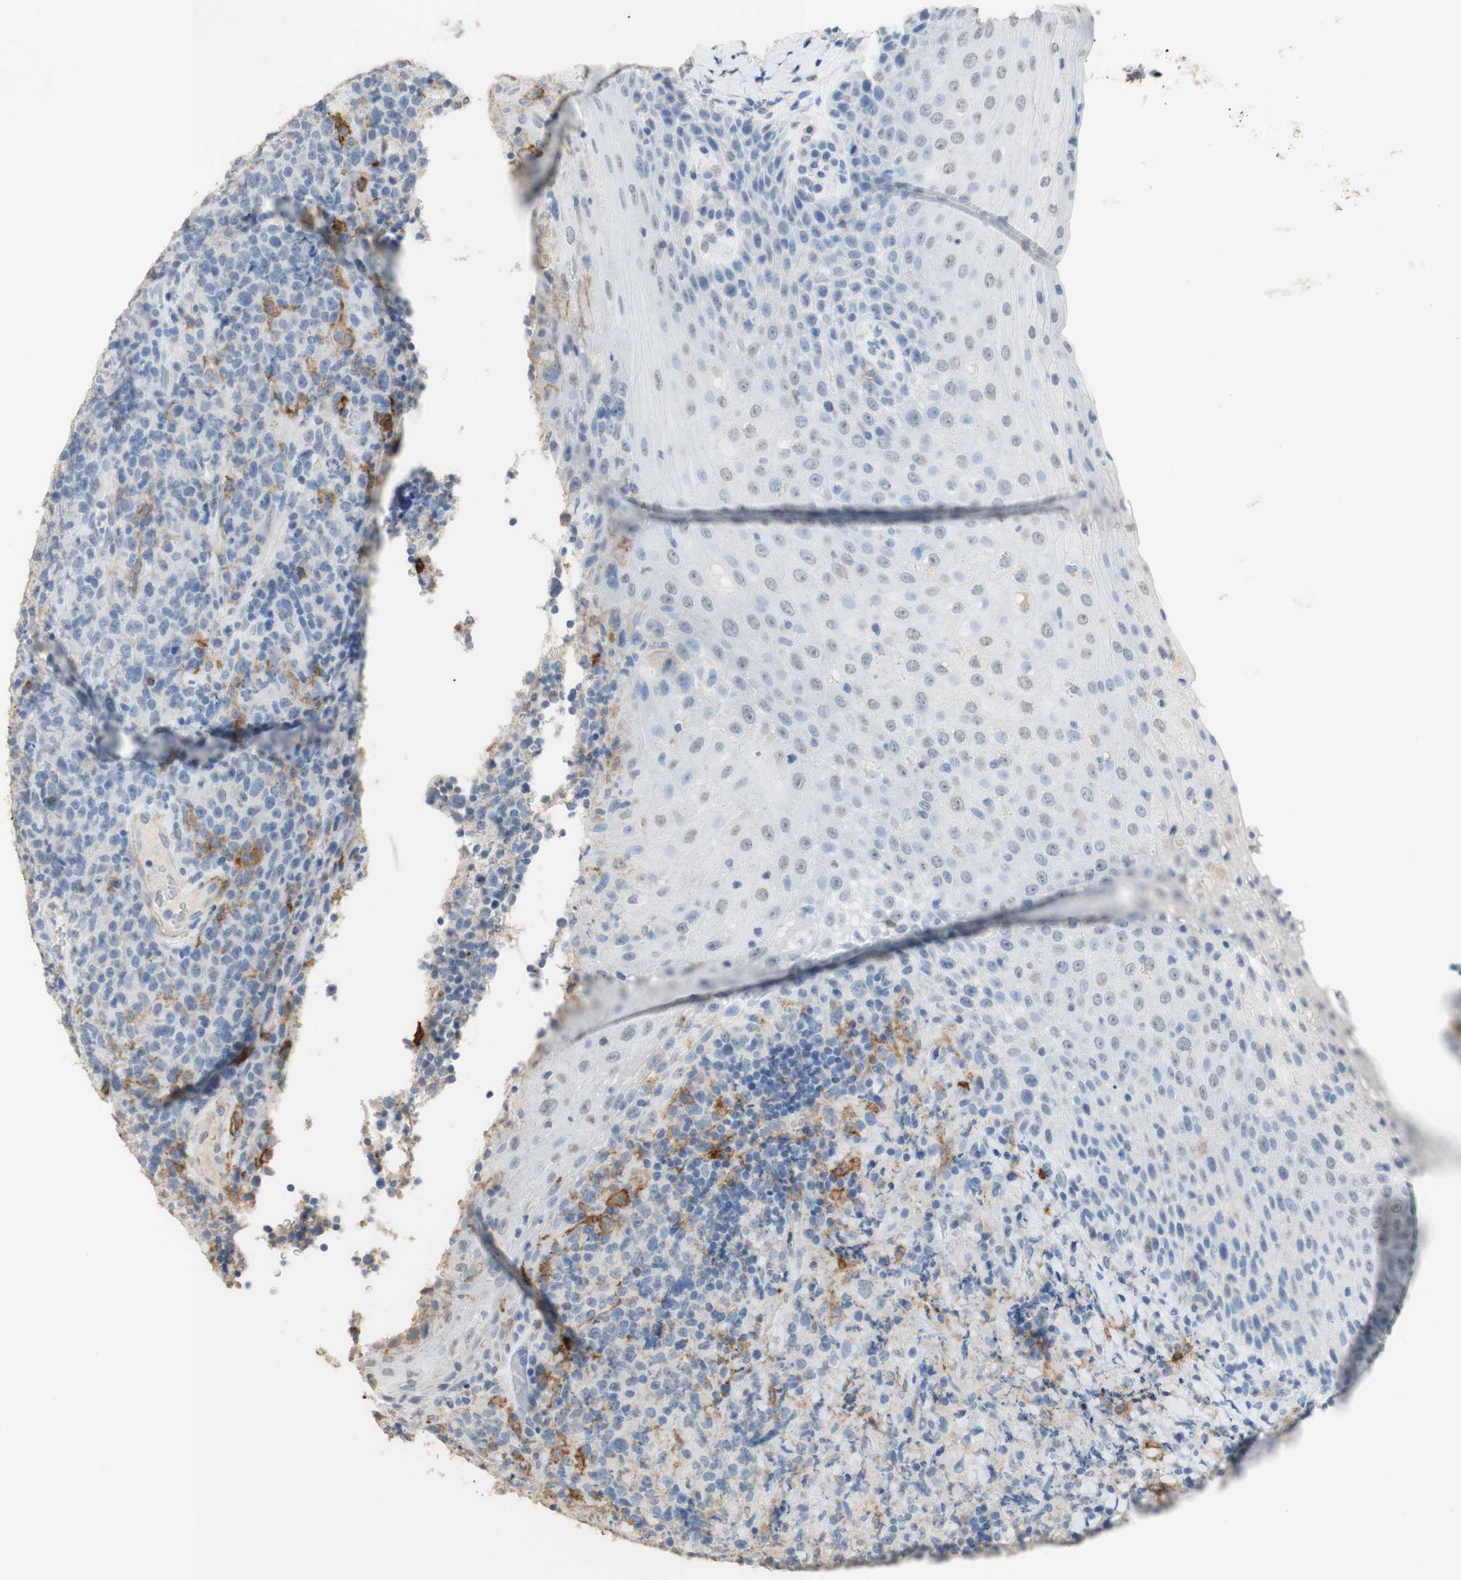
{"staining": {"intensity": "negative", "quantity": "none", "location": "none"}, "tissue": "lymphoma", "cell_type": "Tumor cells", "image_type": "cancer", "snomed": [{"axis": "morphology", "description": "Malignant lymphoma, non-Hodgkin's type, High grade"}, {"axis": "topography", "description": "Tonsil"}], "caption": "Tumor cells are negative for protein expression in human malignant lymphoma, non-Hodgkin's type (high-grade).", "gene": "L1CAM", "patient": {"sex": "female", "age": 36}}